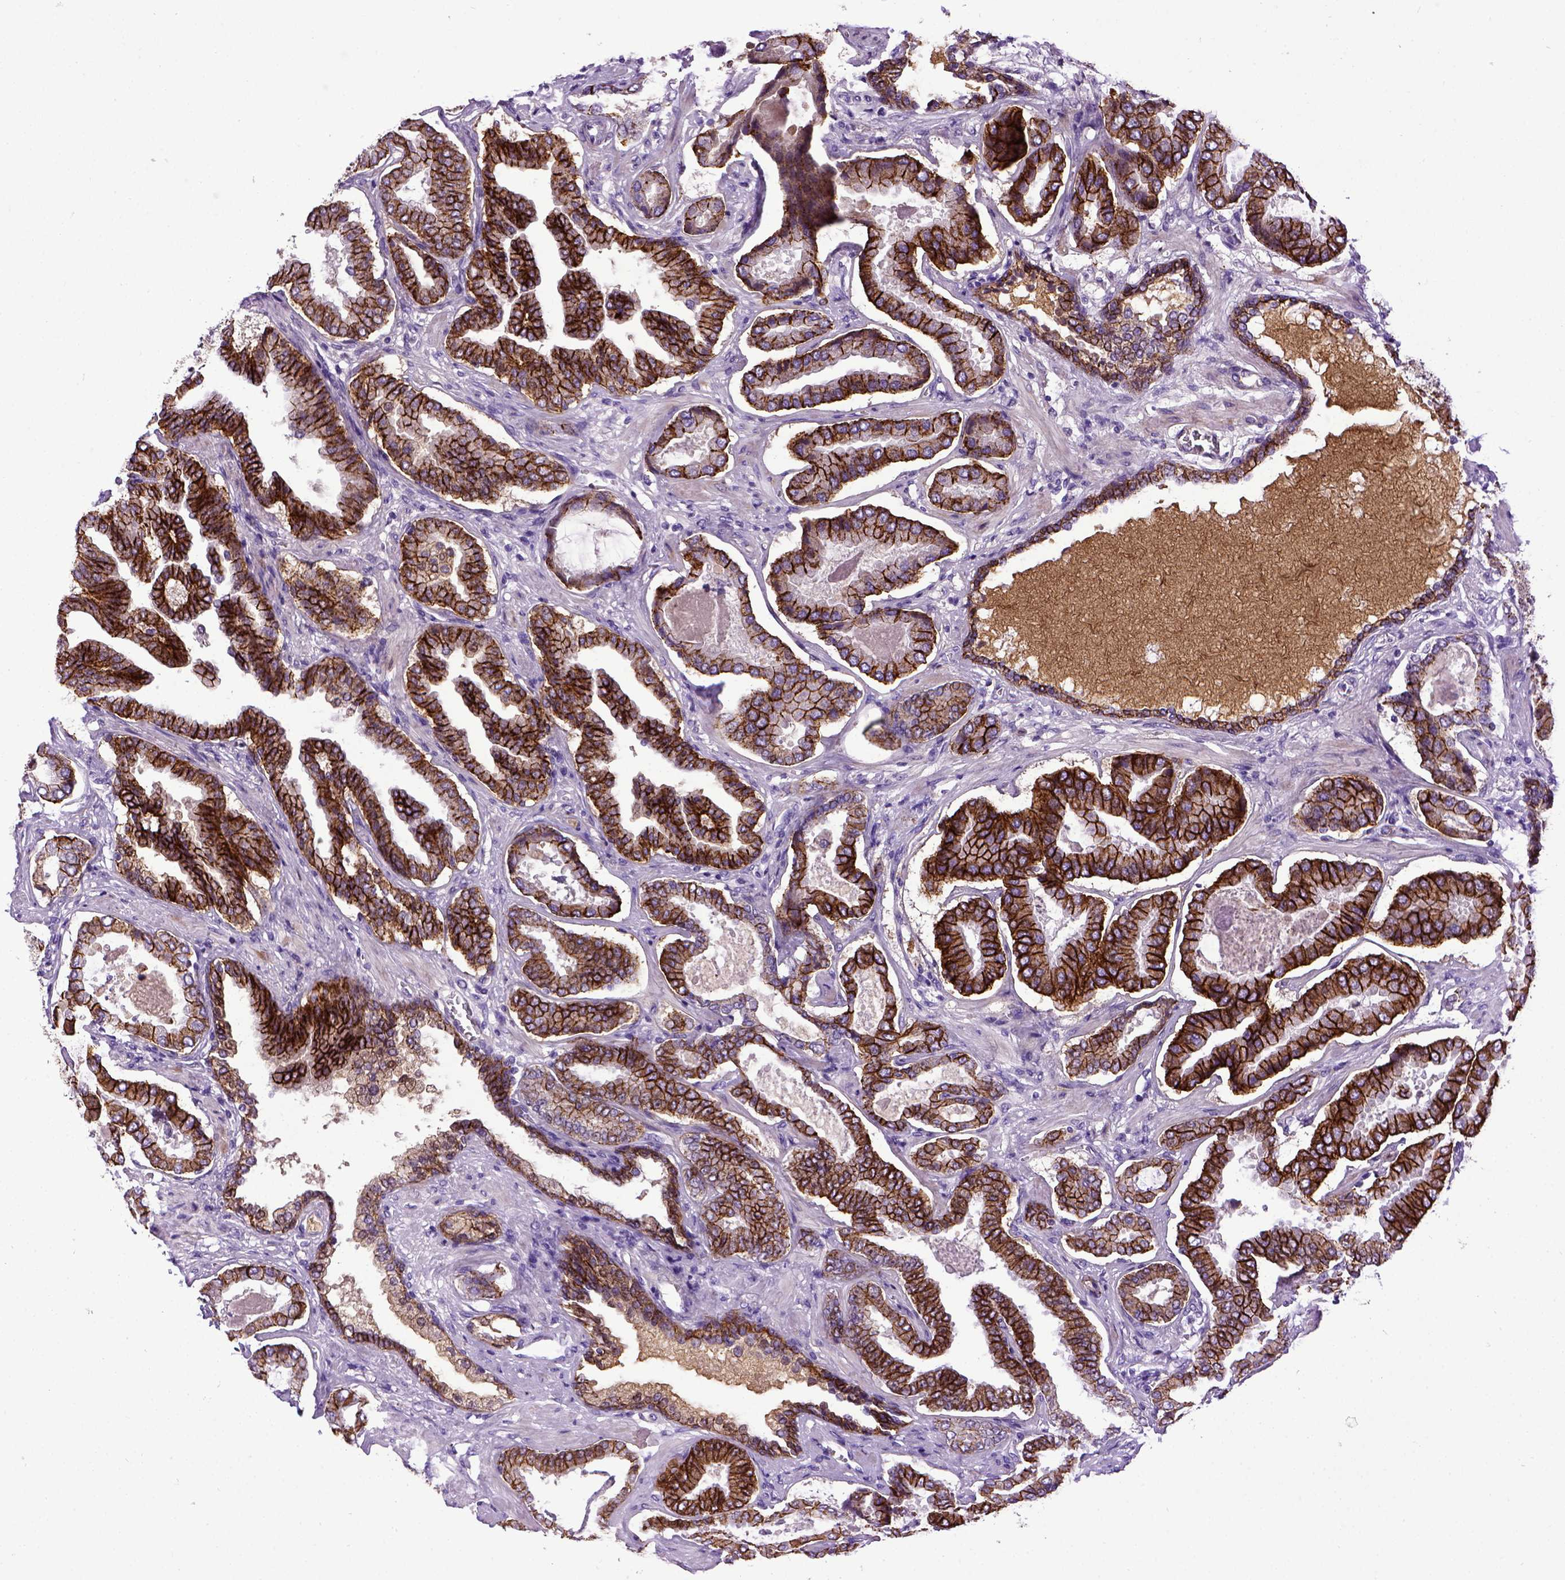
{"staining": {"intensity": "strong", "quantity": ">75%", "location": "cytoplasmic/membranous"}, "tissue": "prostate cancer", "cell_type": "Tumor cells", "image_type": "cancer", "snomed": [{"axis": "morphology", "description": "Adenocarcinoma, NOS"}, {"axis": "topography", "description": "Prostate"}], "caption": "Immunohistochemical staining of human prostate cancer (adenocarcinoma) shows strong cytoplasmic/membranous protein staining in about >75% of tumor cells. (DAB (3,3'-diaminobenzidine) = brown stain, brightfield microscopy at high magnification).", "gene": "CDH1", "patient": {"sex": "male", "age": 64}}